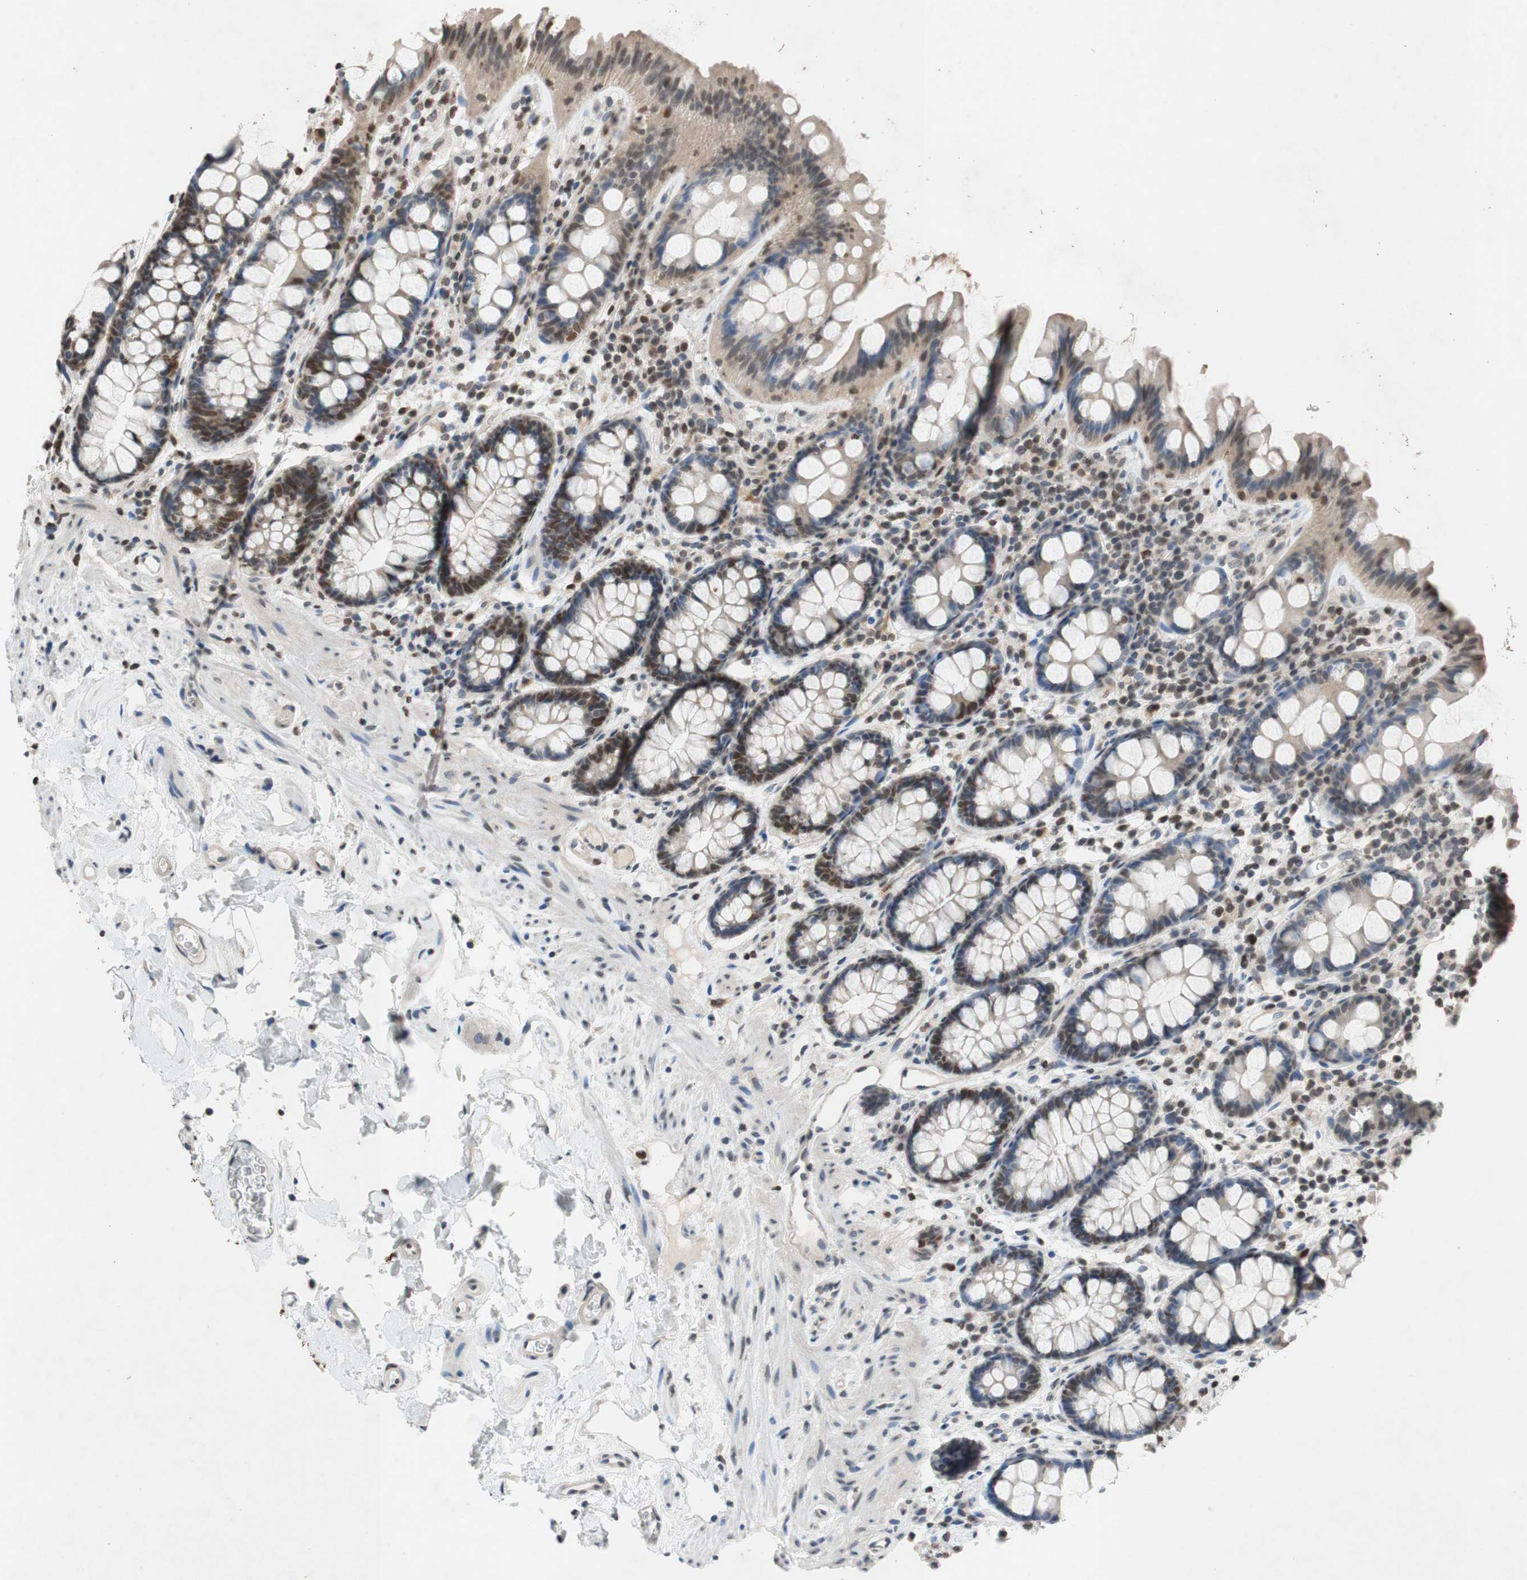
{"staining": {"intensity": "weak", "quantity": "<25%", "location": "nuclear"}, "tissue": "colon", "cell_type": "Endothelial cells", "image_type": "normal", "snomed": [{"axis": "morphology", "description": "Normal tissue, NOS"}, {"axis": "topography", "description": "Colon"}], "caption": "Colon stained for a protein using IHC reveals no staining endothelial cells.", "gene": "MCM6", "patient": {"sex": "female", "age": 80}}